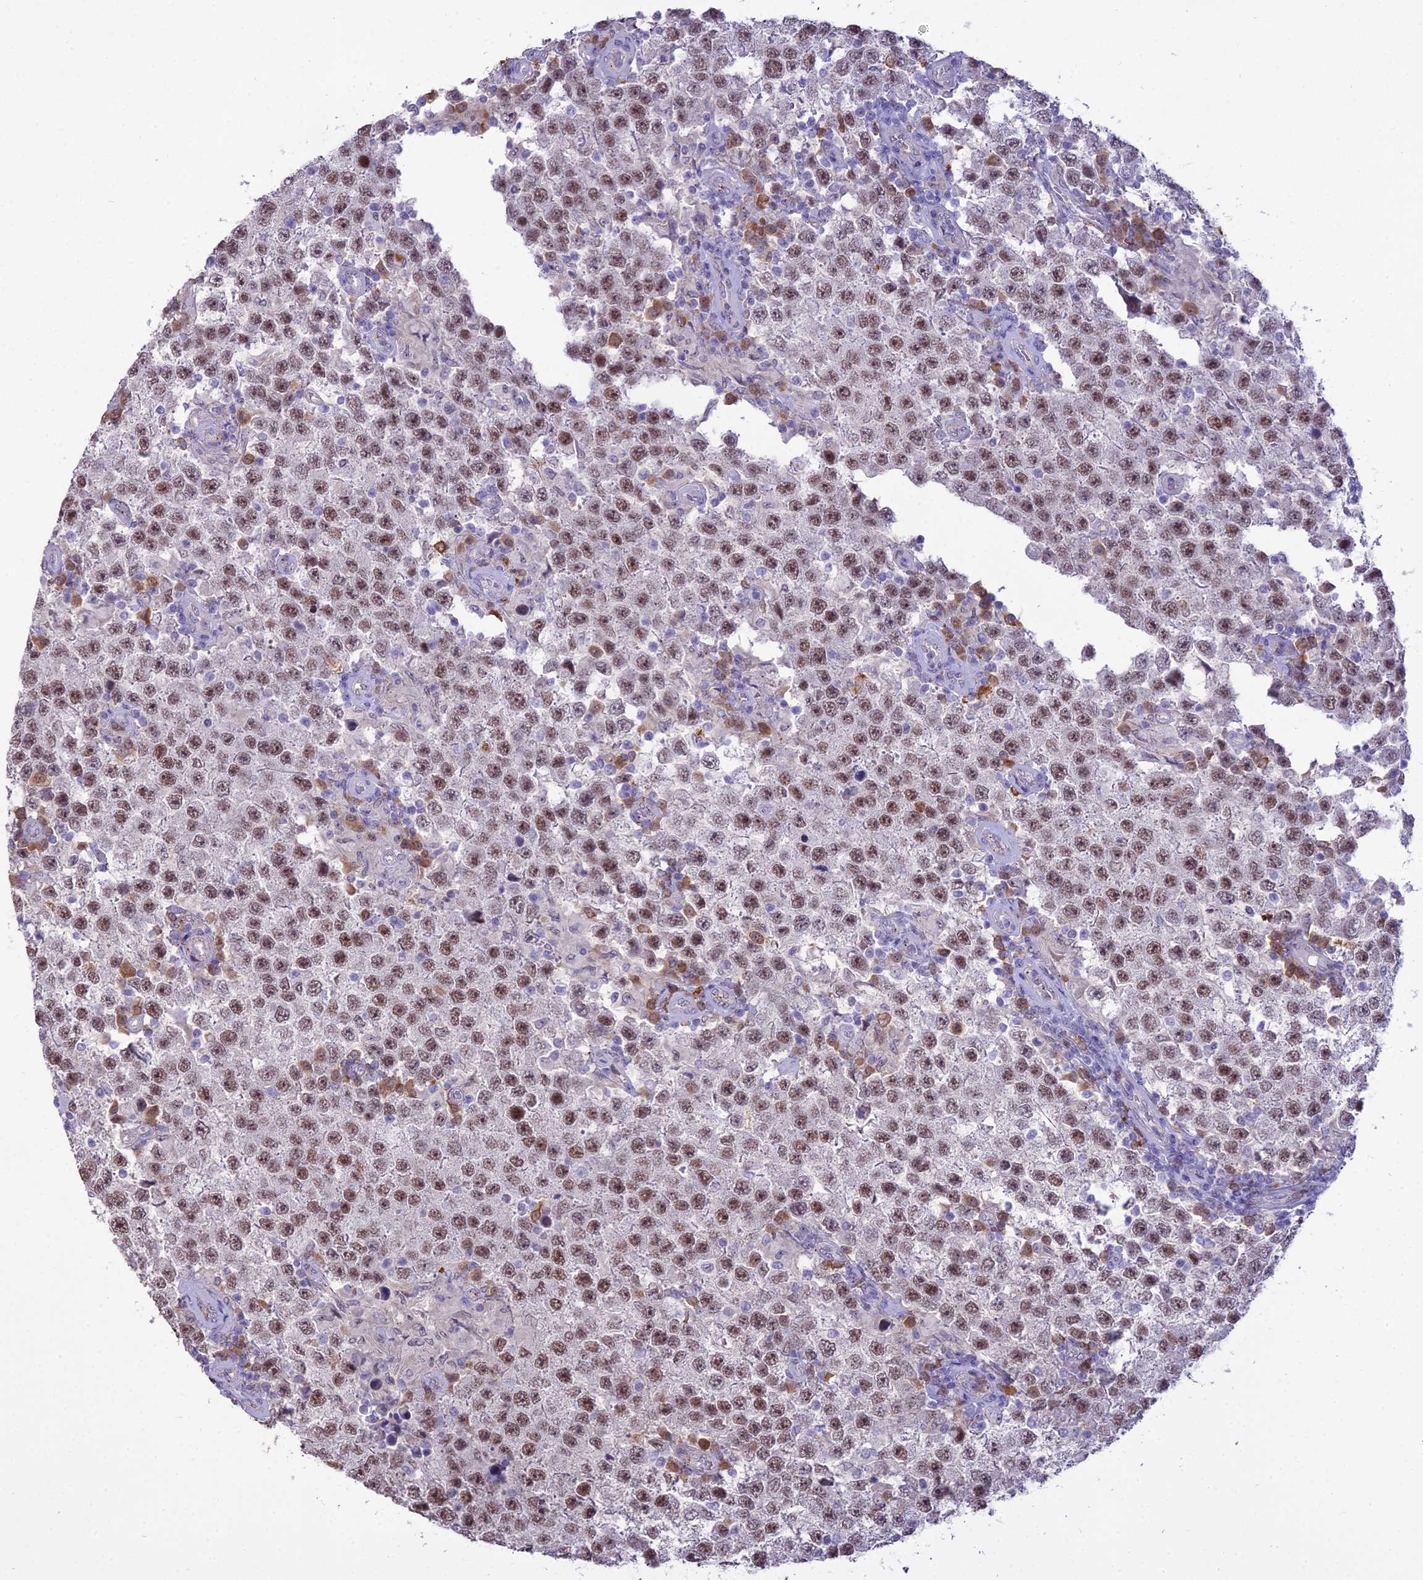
{"staining": {"intensity": "moderate", "quantity": ">75%", "location": "nuclear"}, "tissue": "testis cancer", "cell_type": "Tumor cells", "image_type": "cancer", "snomed": [{"axis": "morphology", "description": "Normal tissue, NOS"}, {"axis": "morphology", "description": "Urothelial carcinoma, High grade"}, {"axis": "morphology", "description": "Seminoma, NOS"}, {"axis": "morphology", "description": "Carcinoma, Embryonal, NOS"}, {"axis": "topography", "description": "Urinary bladder"}, {"axis": "topography", "description": "Testis"}], "caption": "A histopathology image showing moderate nuclear staining in approximately >75% of tumor cells in urothelial carcinoma (high-grade) (testis), as visualized by brown immunohistochemical staining.", "gene": "BLNK", "patient": {"sex": "male", "age": 41}}